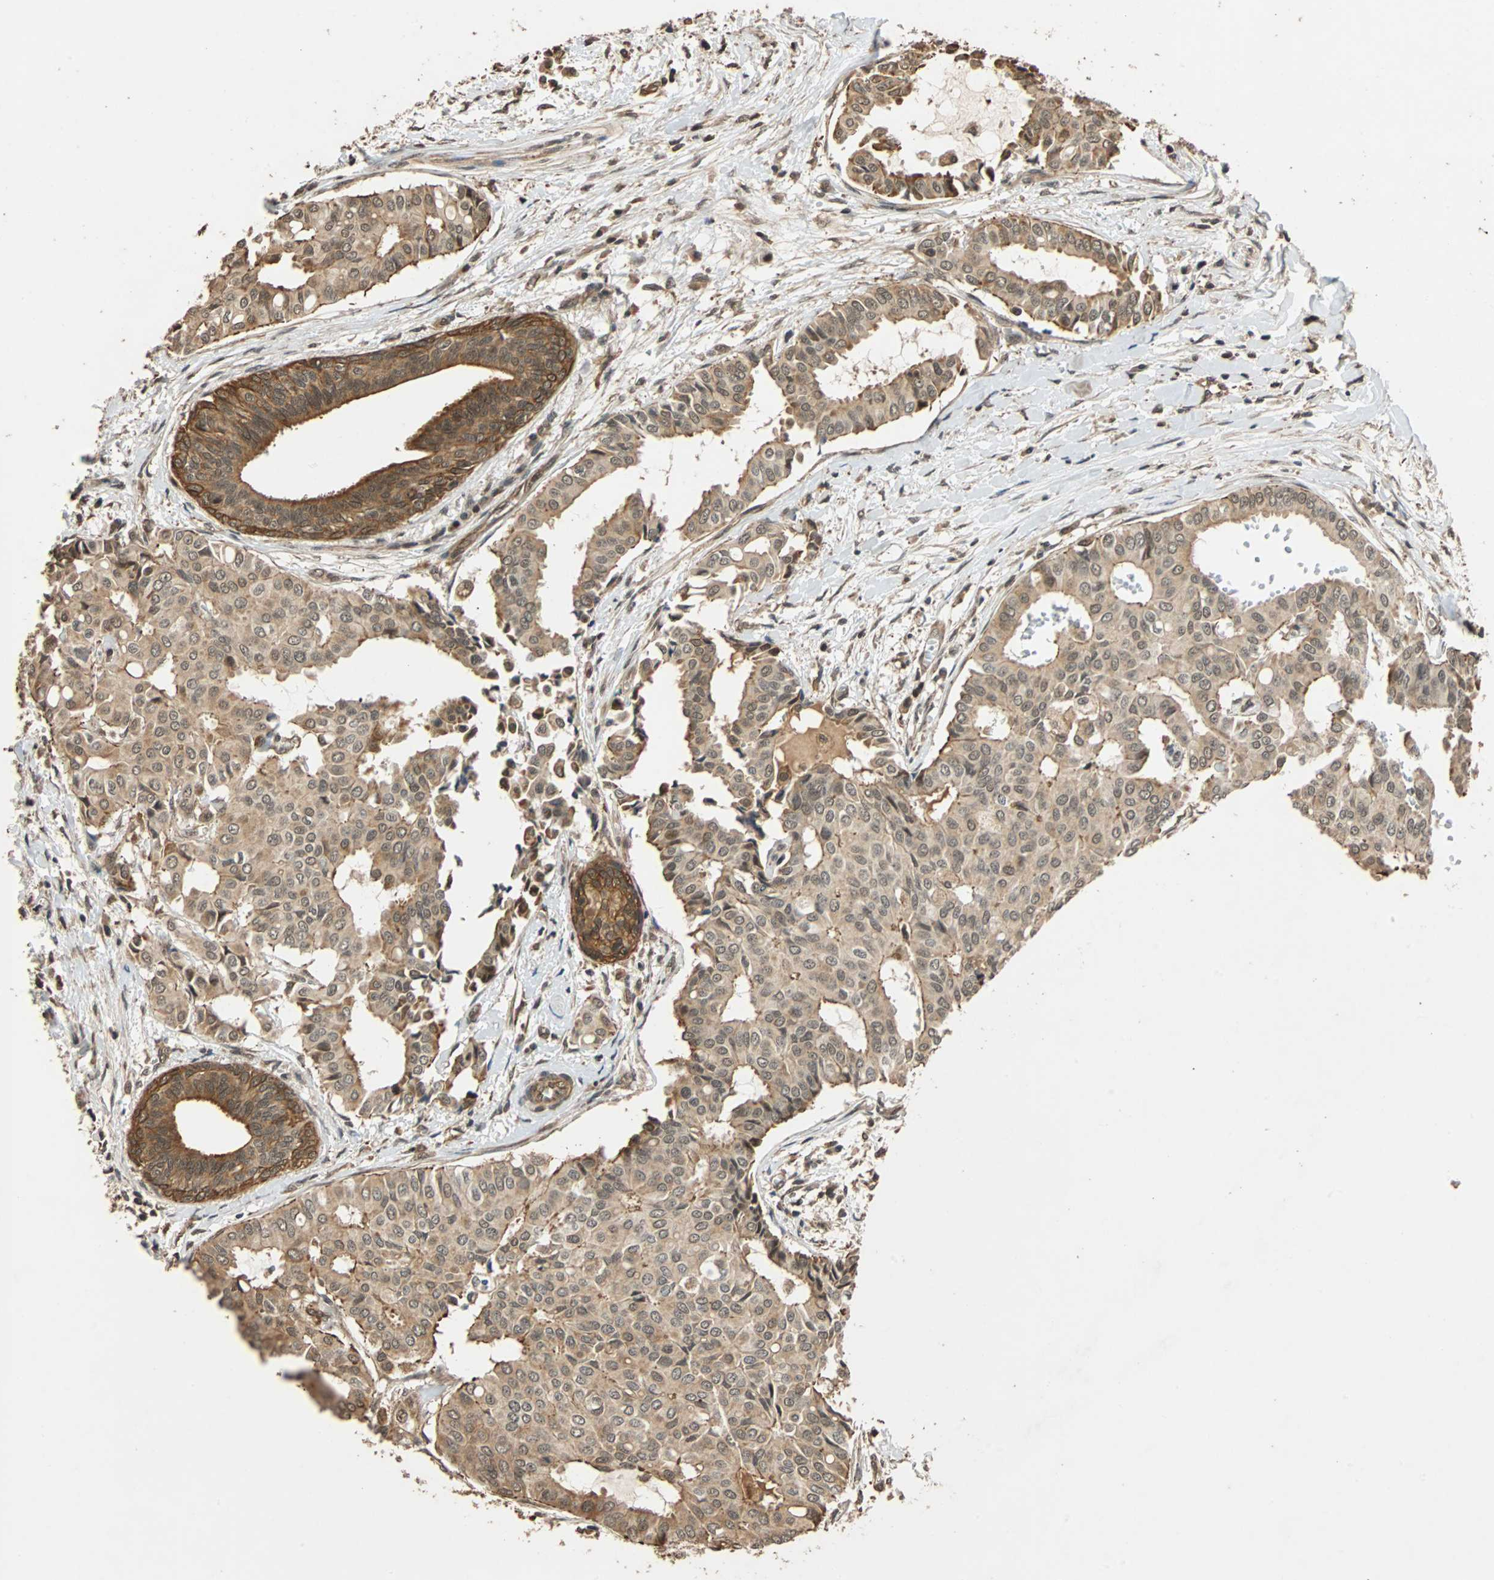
{"staining": {"intensity": "moderate", "quantity": ">75%", "location": "cytoplasmic/membranous,nuclear"}, "tissue": "head and neck cancer", "cell_type": "Tumor cells", "image_type": "cancer", "snomed": [{"axis": "morphology", "description": "Adenocarcinoma, NOS"}, {"axis": "topography", "description": "Salivary gland"}, {"axis": "topography", "description": "Head-Neck"}], "caption": "IHC staining of head and neck cancer, which exhibits medium levels of moderate cytoplasmic/membranous and nuclear staining in about >75% of tumor cells indicating moderate cytoplasmic/membranous and nuclear protein expression. The staining was performed using DAB (brown) for protein detection and nuclei were counterstained in hematoxylin (blue).", "gene": "CDC5L", "patient": {"sex": "female", "age": 59}}